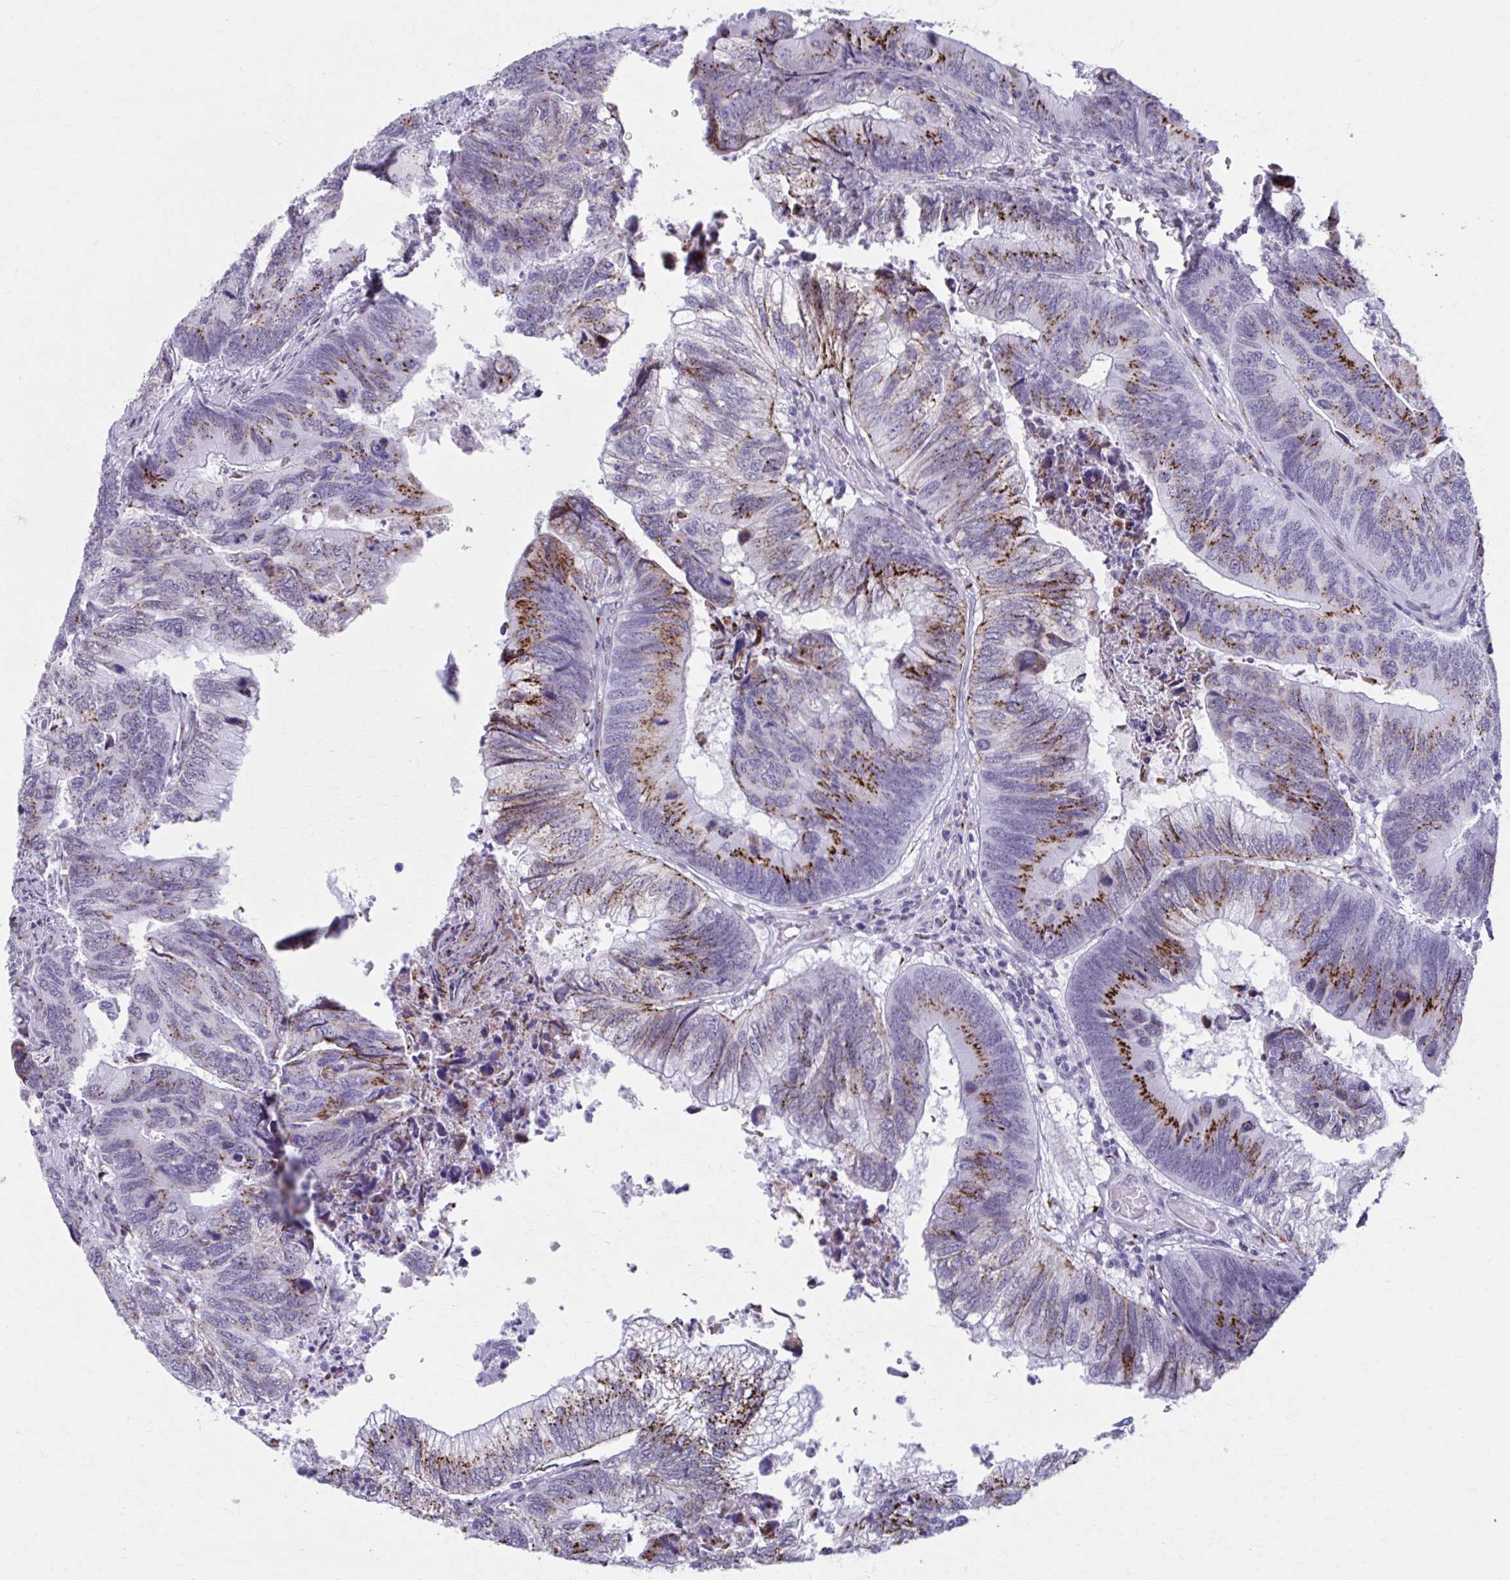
{"staining": {"intensity": "strong", "quantity": "25%-75%", "location": "cytoplasmic/membranous"}, "tissue": "colorectal cancer", "cell_type": "Tumor cells", "image_type": "cancer", "snomed": [{"axis": "morphology", "description": "Adenocarcinoma, NOS"}, {"axis": "topography", "description": "Colon"}], "caption": "IHC staining of adenocarcinoma (colorectal), which displays high levels of strong cytoplasmic/membranous positivity in approximately 25%-75% of tumor cells indicating strong cytoplasmic/membranous protein positivity. The staining was performed using DAB (brown) for protein detection and nuclei were counterstained in hematoxylin (blue).", "gene": "ZNF682", "patient": {"sex": "female", "age": 67}}